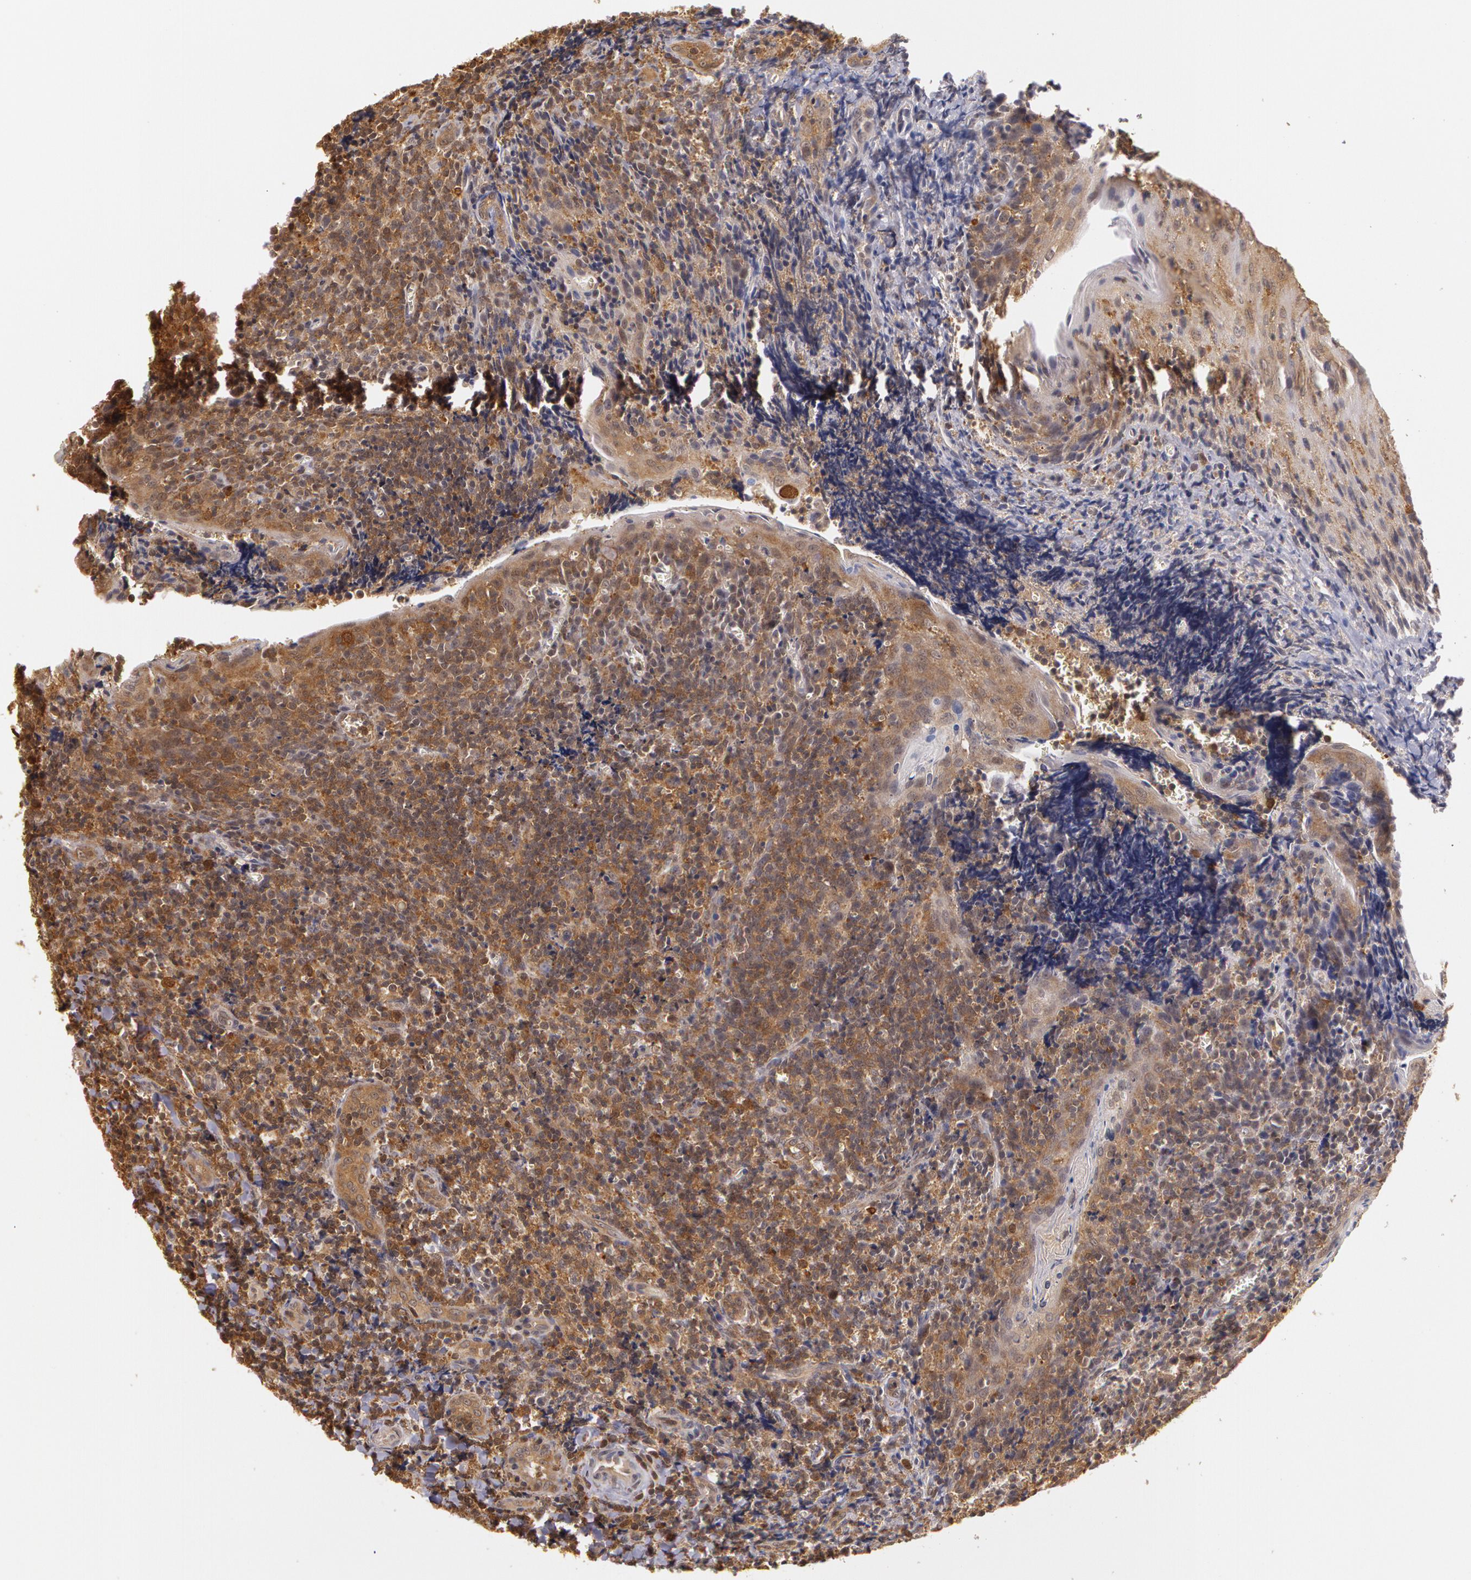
{"staining": {"intensity": "strong", "quantity": ">75%", "location": "cytoplasmic/membranous"}, "tissue": "tonsil", "cell_type": "Germinal center cells", "image_type": "normal", "snomed": [{"axis": "morphology", "description": "Normal tissue, NOS"}, {"axis": "topography", "description": "Tonsil"}], "caption": "This is an image of immunohistochemistry (IHC) staining of unremarkable tonsil, which shows strong positivity in the cytoplasmic/membranous of germinal center cells.", "gene": "AHSA1", "patient": {"sex": "male", "age": 20}}